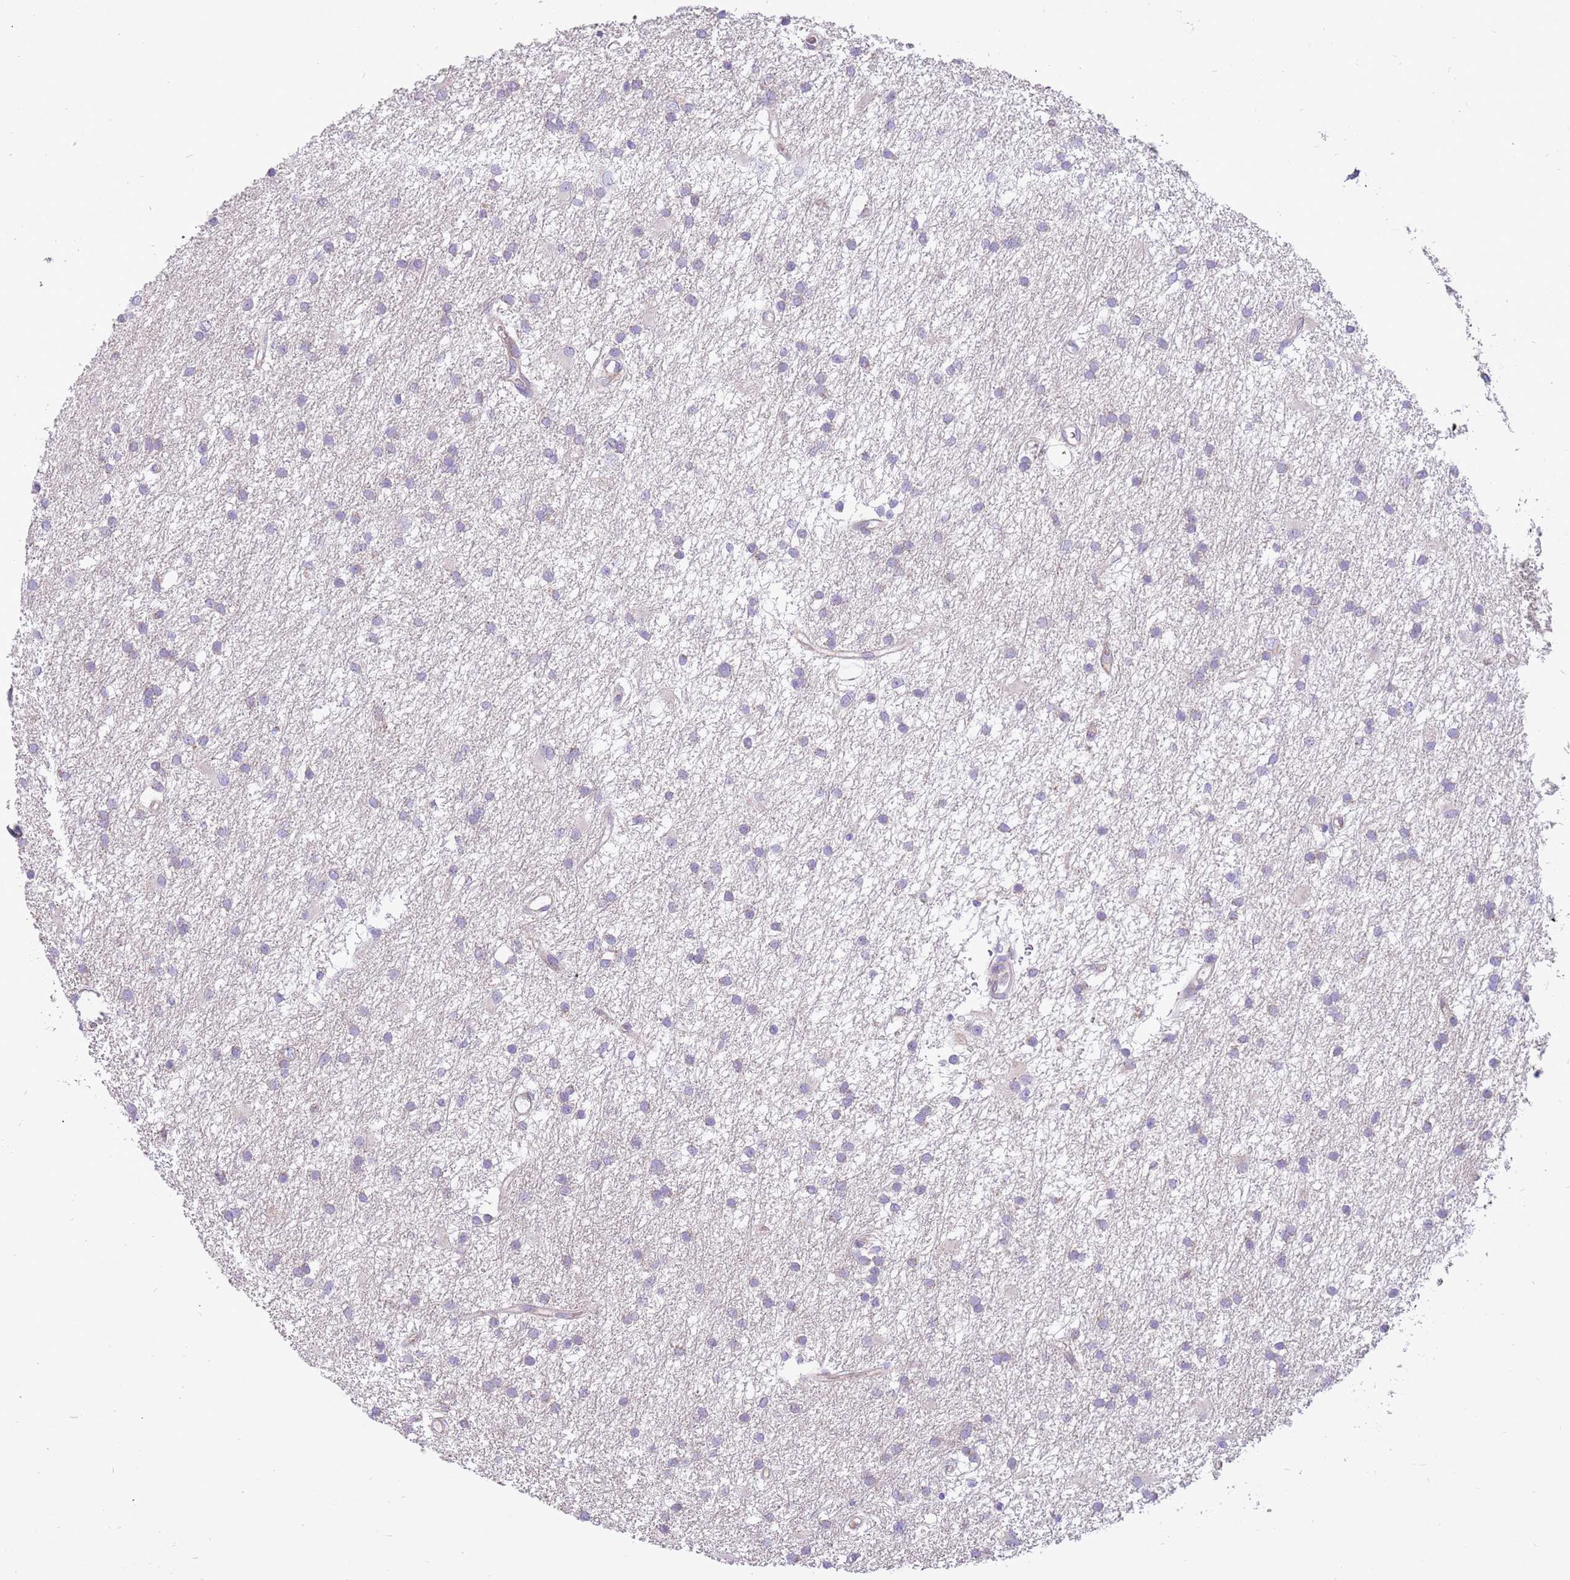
{"staining": {"intensity": "negative", "quantity": "none", "location": "none"}, "tissue": "glioma", "cell_type": "Tumor cells", "image_type": "cancer", "snomed": [{"axis": "morphology", "description": "Glioma, malignant, High grade"}, {"axis": "topography", "description": "Brain"}], "caption": "Immunohistochemistry (IHC) image of human malignant high-grade glioma stained for a protein (brown), which shows no expression in tumor cells. (IHC, brightfield microscopy, high magnification).", "gene": "COX17", "patient": {"sex": "male", "age": 77}}